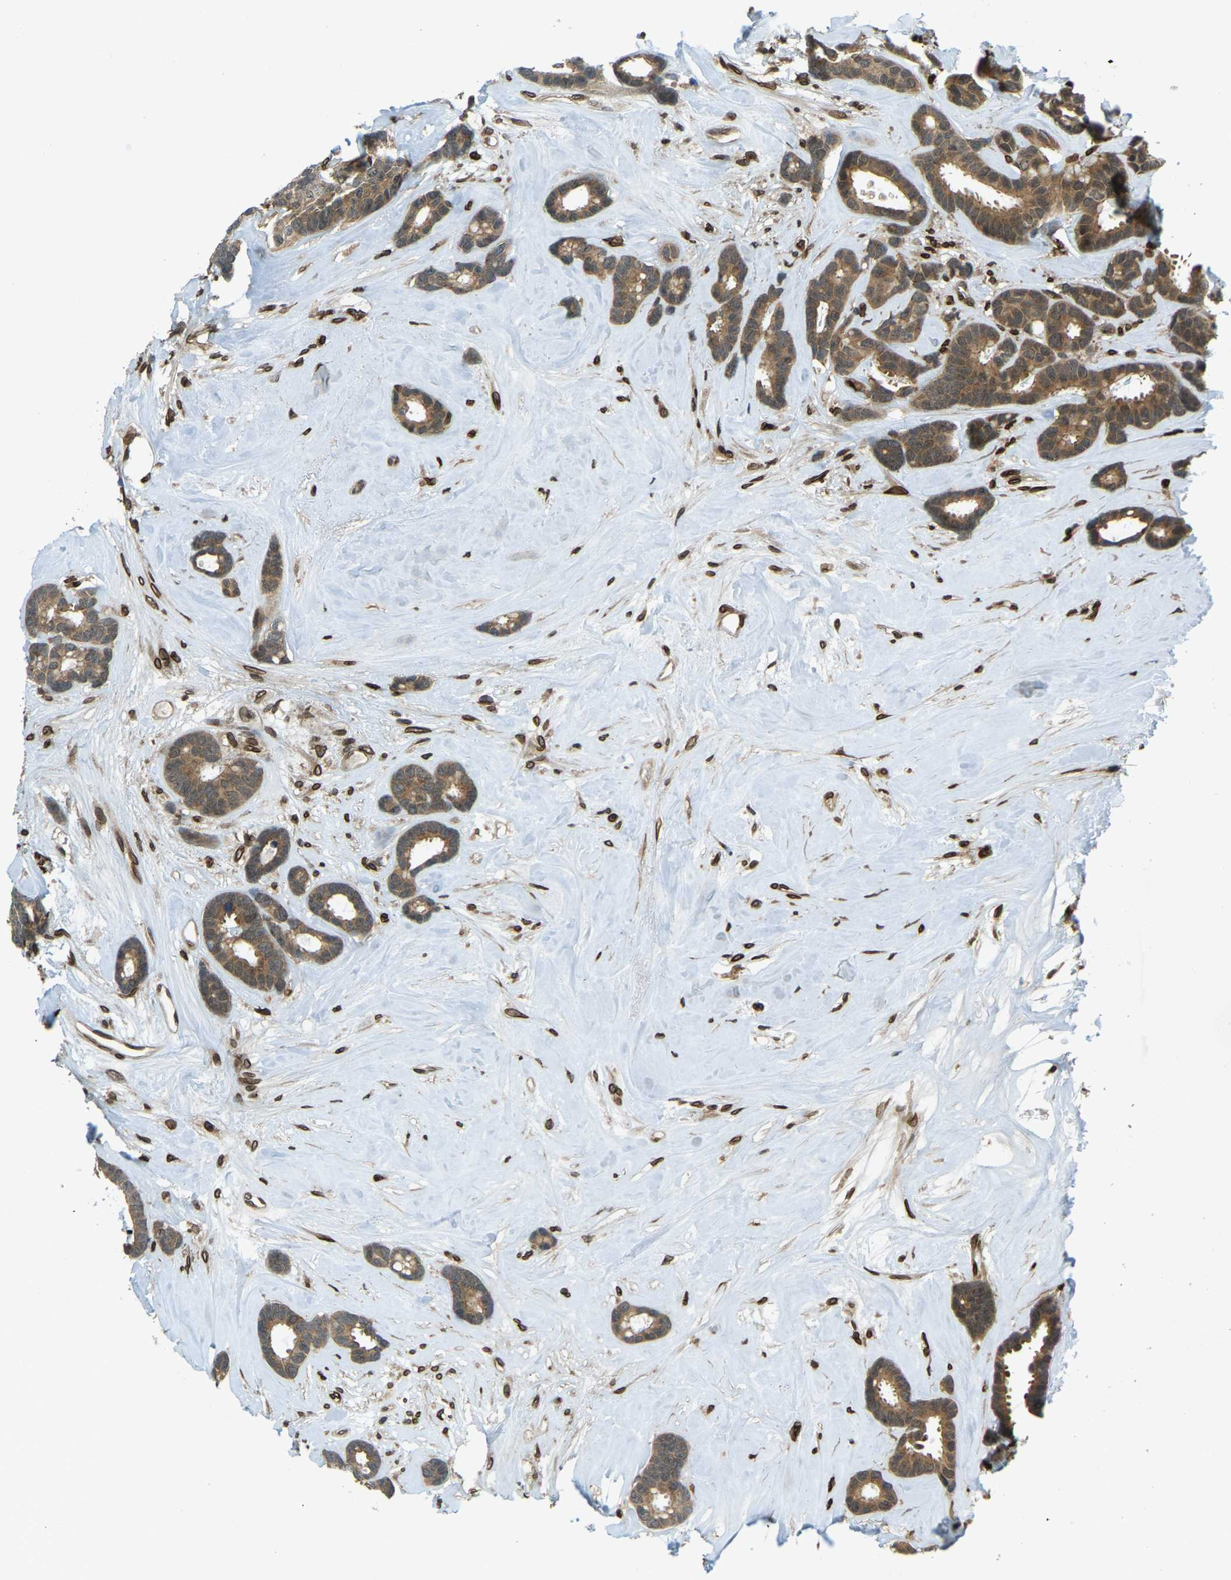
{"staining": {"intensity": "moderate", "quantity": ">75%", "location": "cytoplasmic/membranous"}, "tissue": "breast cancer", "cell_type": "Tumor cells", "image_type": "cancer", "snomed": [{"axis": "morphology", "description": "Duct carcinoma"}, {"axis": "topography", "description": "Breast"}], "caption": "Immunohistochemical staining of human intraductal carcinoma (breast) displays moderate cytoplasmic/membranous protein staining in about >75% of tumor cells.", "gene": "SYNE1", "patient": {"sex": "female", "age": 87}}